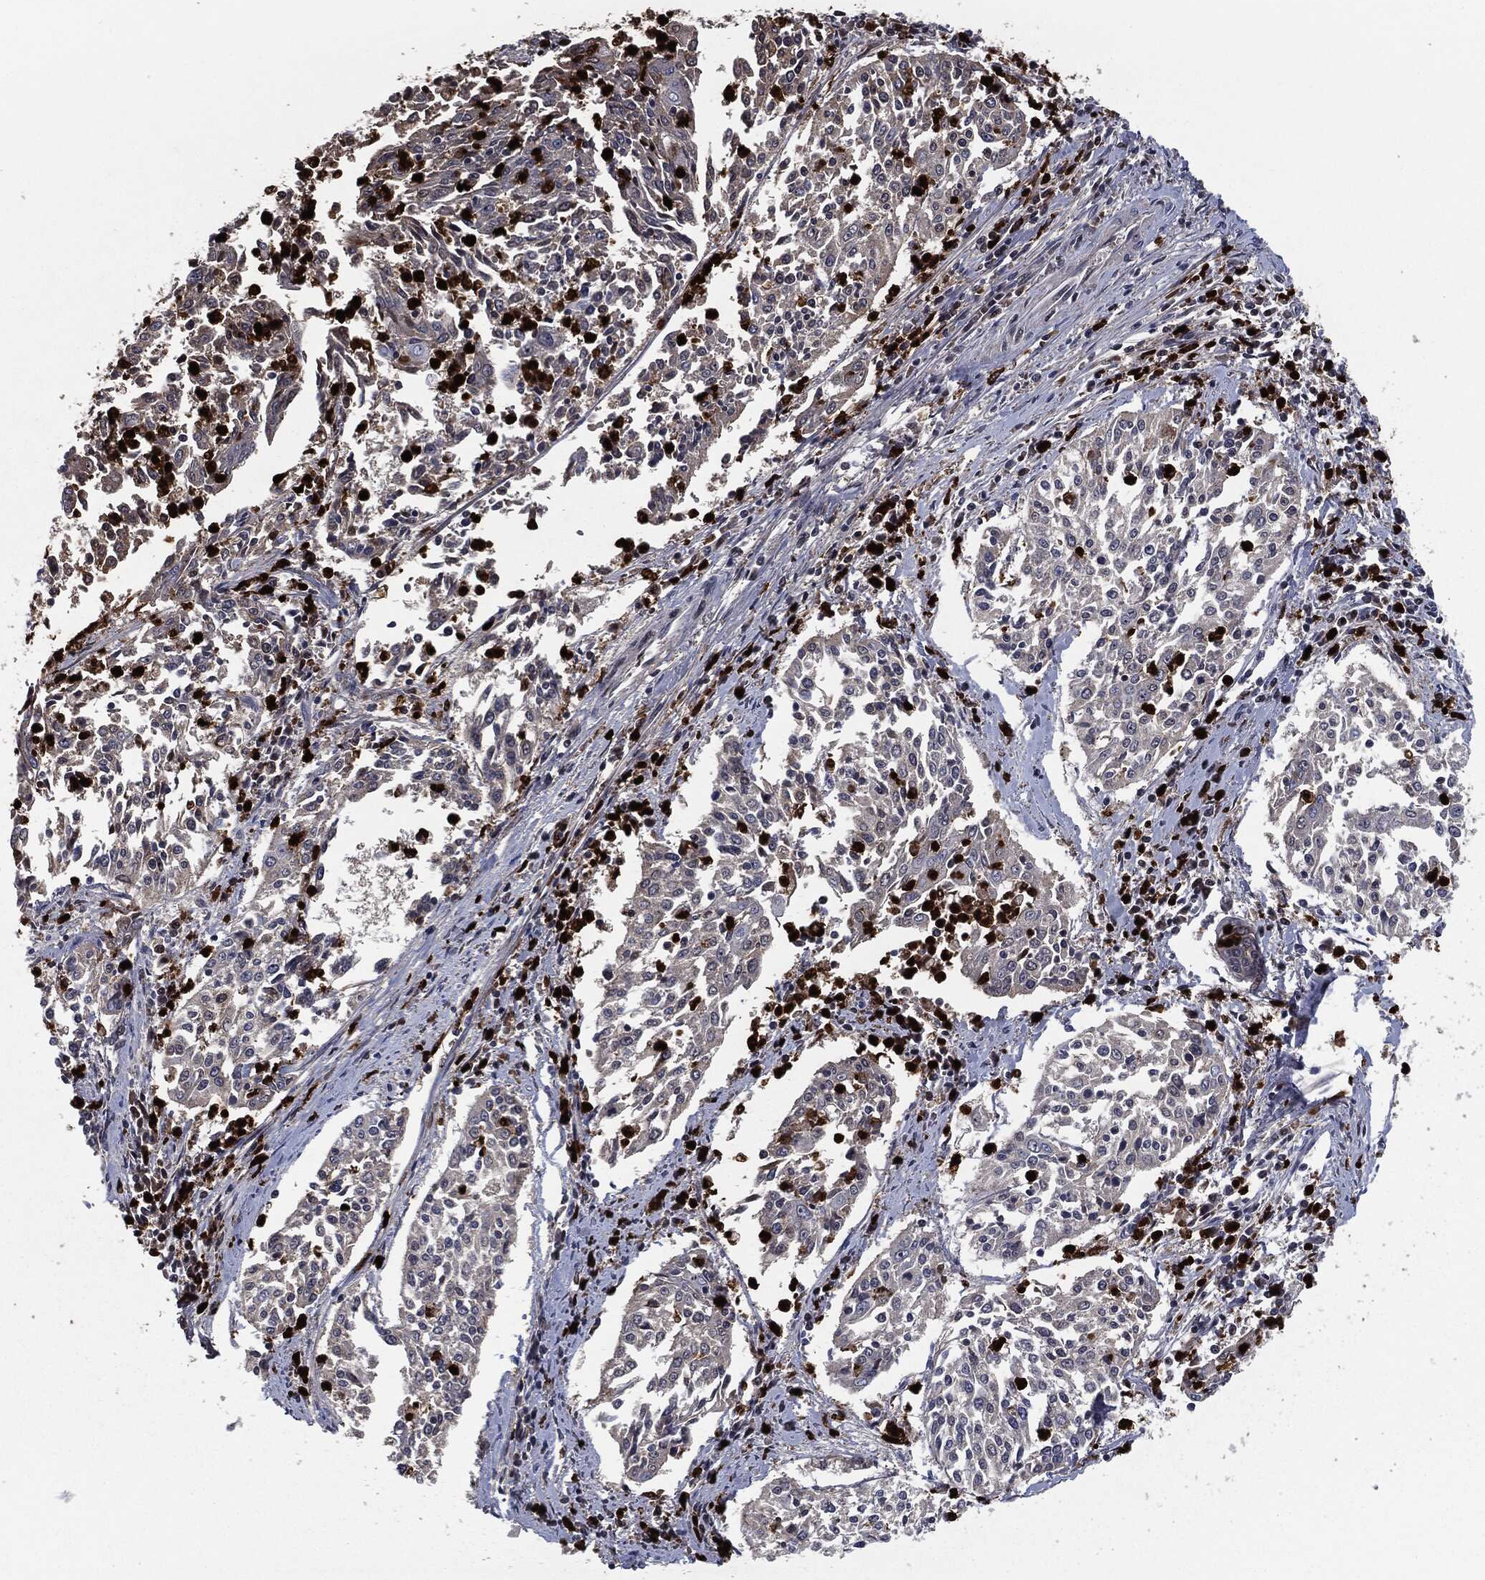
{"staining": {"intensity": "negative", "quantity": "none", "location": "none"}, "tissue": "cervical cancer", "cell_type": "Tumor cells", "image_type": "cancer", "snomed": [{"axis": "morphology", "description": "Squamous cell carcinoma, NOS"}, {"axis": "topography", "description": "Cervix"}], "caption": "An immunohistochemistry image of cervical cancer is shown. There is no staining in tumor cells of cervical cancer.", "gene": "MPO", "patient": {"sex": "female", "age": 41}}